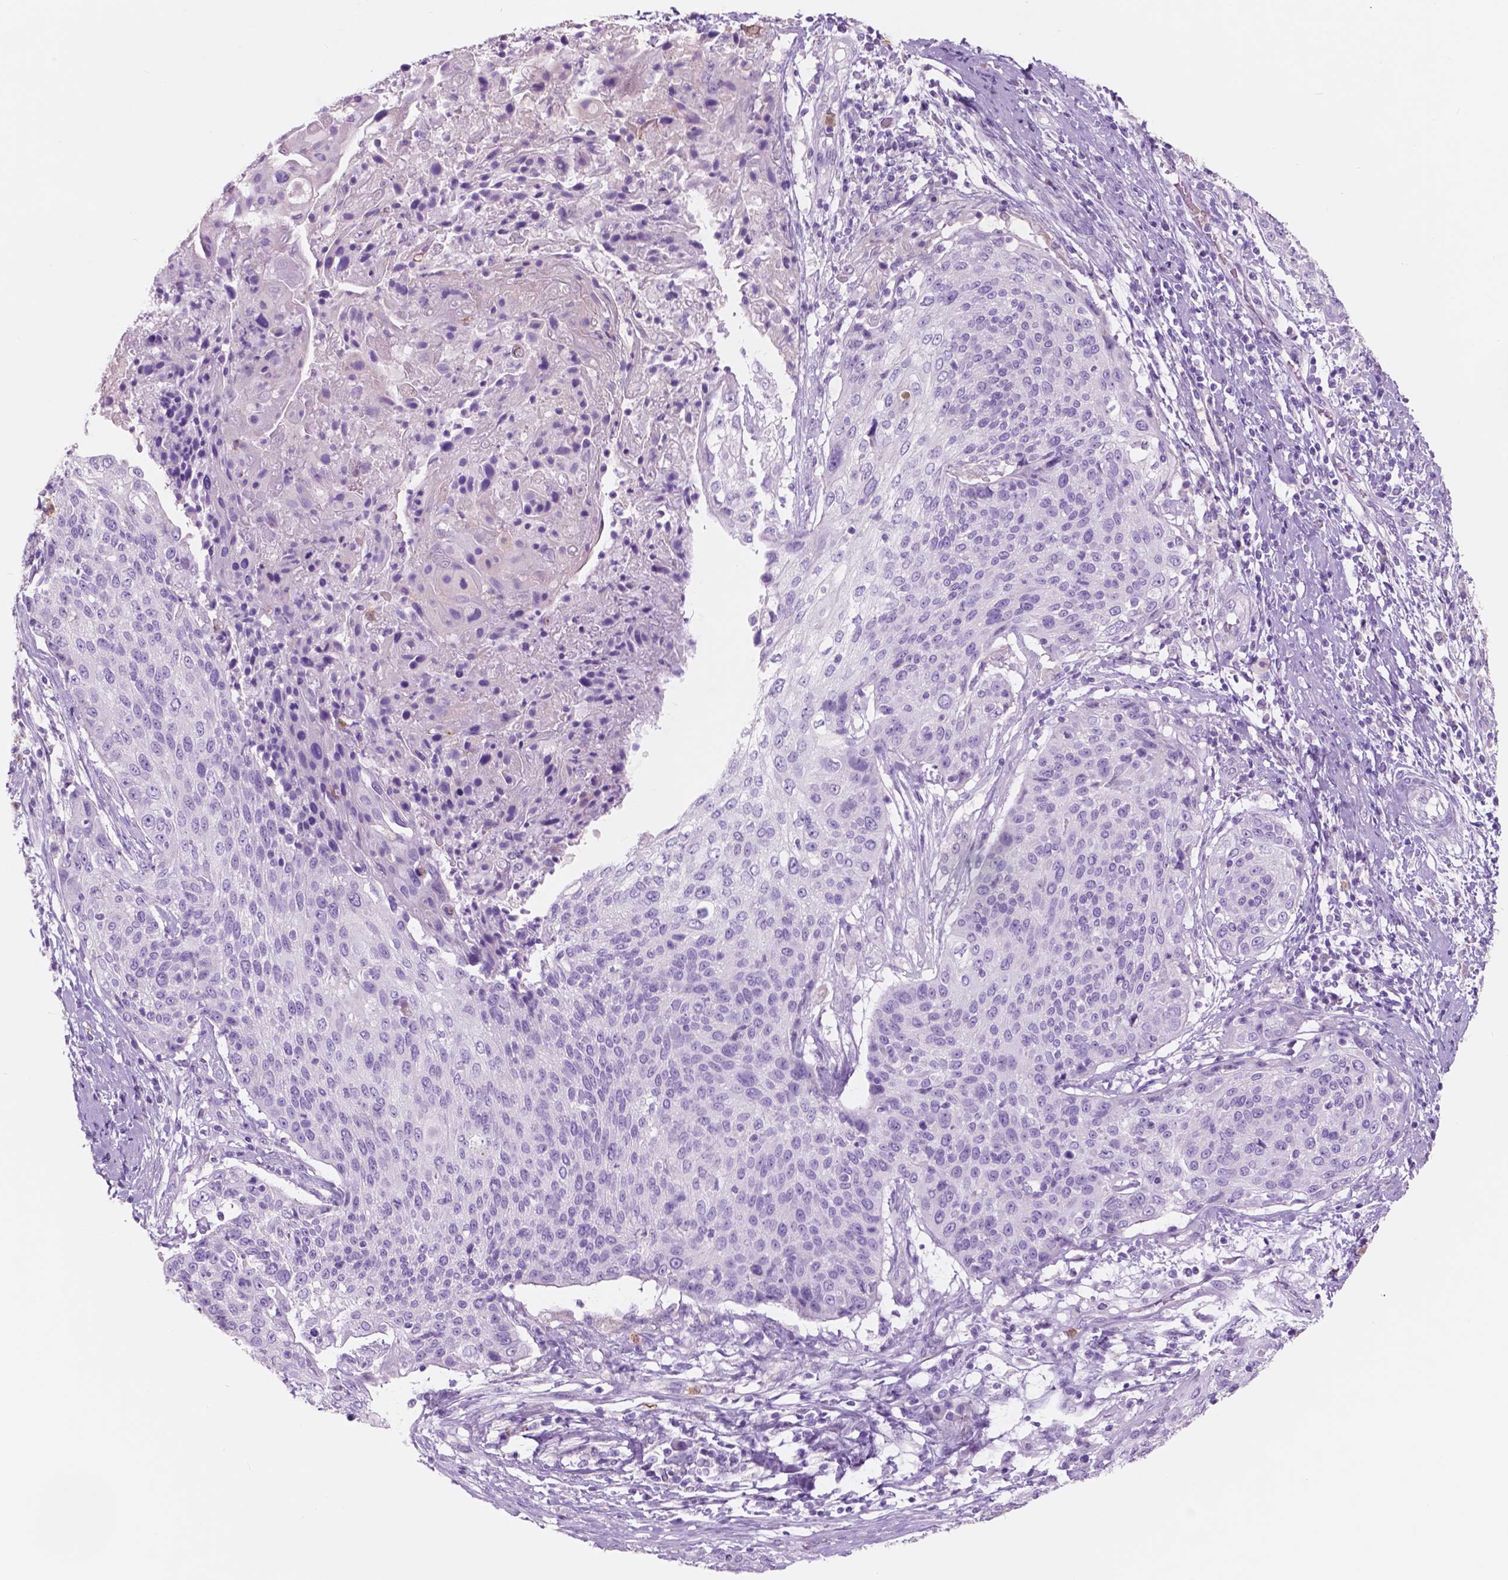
{"staining": {"intensity": "negative", "quantity": "none", "location": "none"}, "tissue": "cervical cancer", "cell_type": "Tumor cells", "image_type": "cancer", "snomed": [{"axis": "morphology", "description": "Squamous cell carcinoma, NOS"}, {"axis": "topography", "description": "Cervix"}], "caption": "Immunohistochemical staining of human squamous cell carcinoma (cervical) shows no significant staining in tumor cells.", "gene": "CUZD1", "patient": {"sex": "female", "age": 31}}